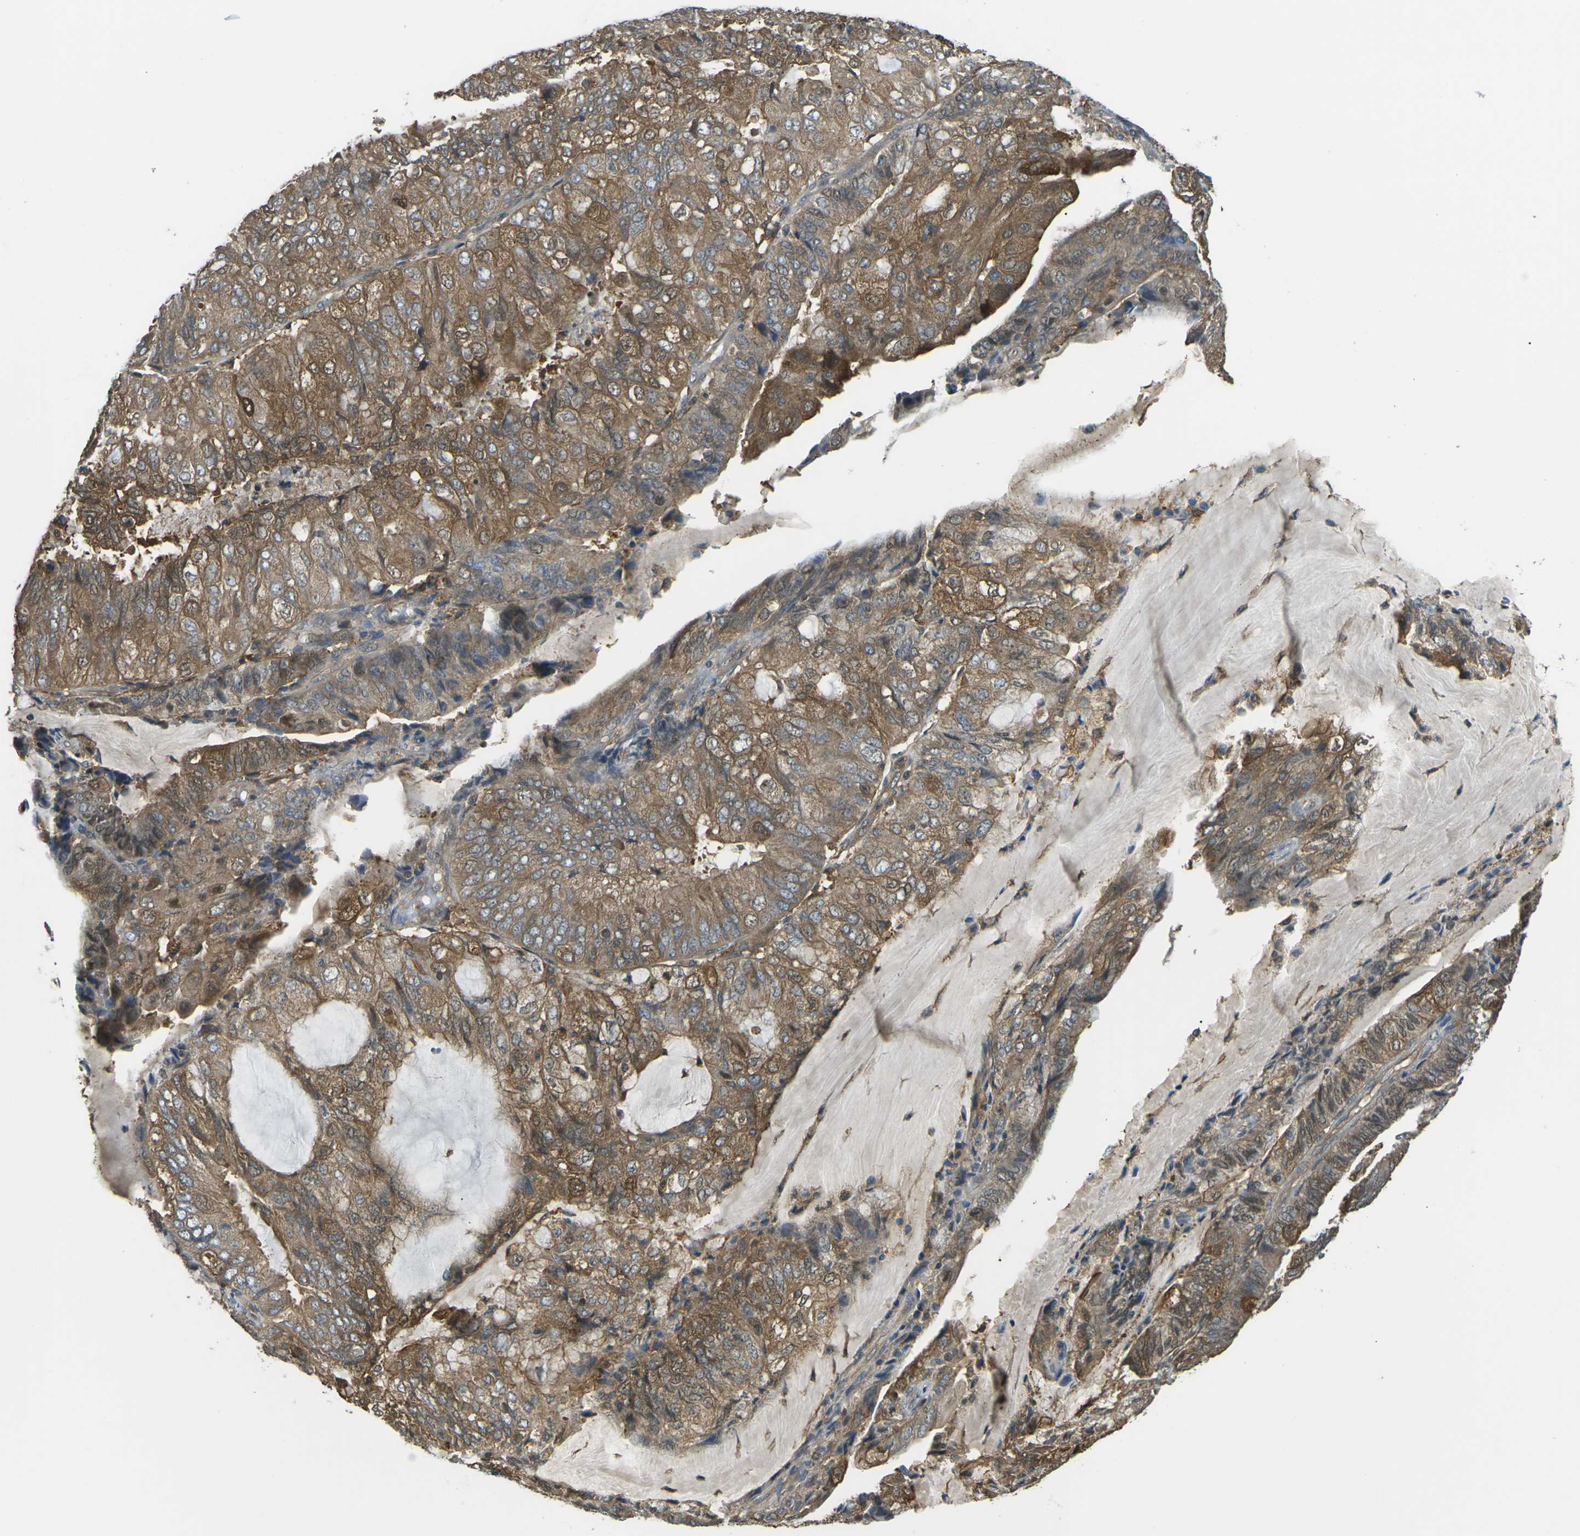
{"staining": {"intensity": "moderate", "quantity": ">75%", "location": "cytoplasmic/membranous"}, "tissue": "endometrial cancer", "cell_type": "Tumor cells", "image_type": "cancer", "snomed": [{"axis": "morphology", "description": "Adenocarcinoma, NOS"}, {"axis": "topography", "description": "Endometrium"}], "caption": "Brown immunohistochemical staining in adenocarcinoma (endometrial) shows moderate cytoplasmic/membranous staining in approximately >75% of tumor cells.", "gene": "PIEZO2", "patient": {"sex": "female", "age": 81}}